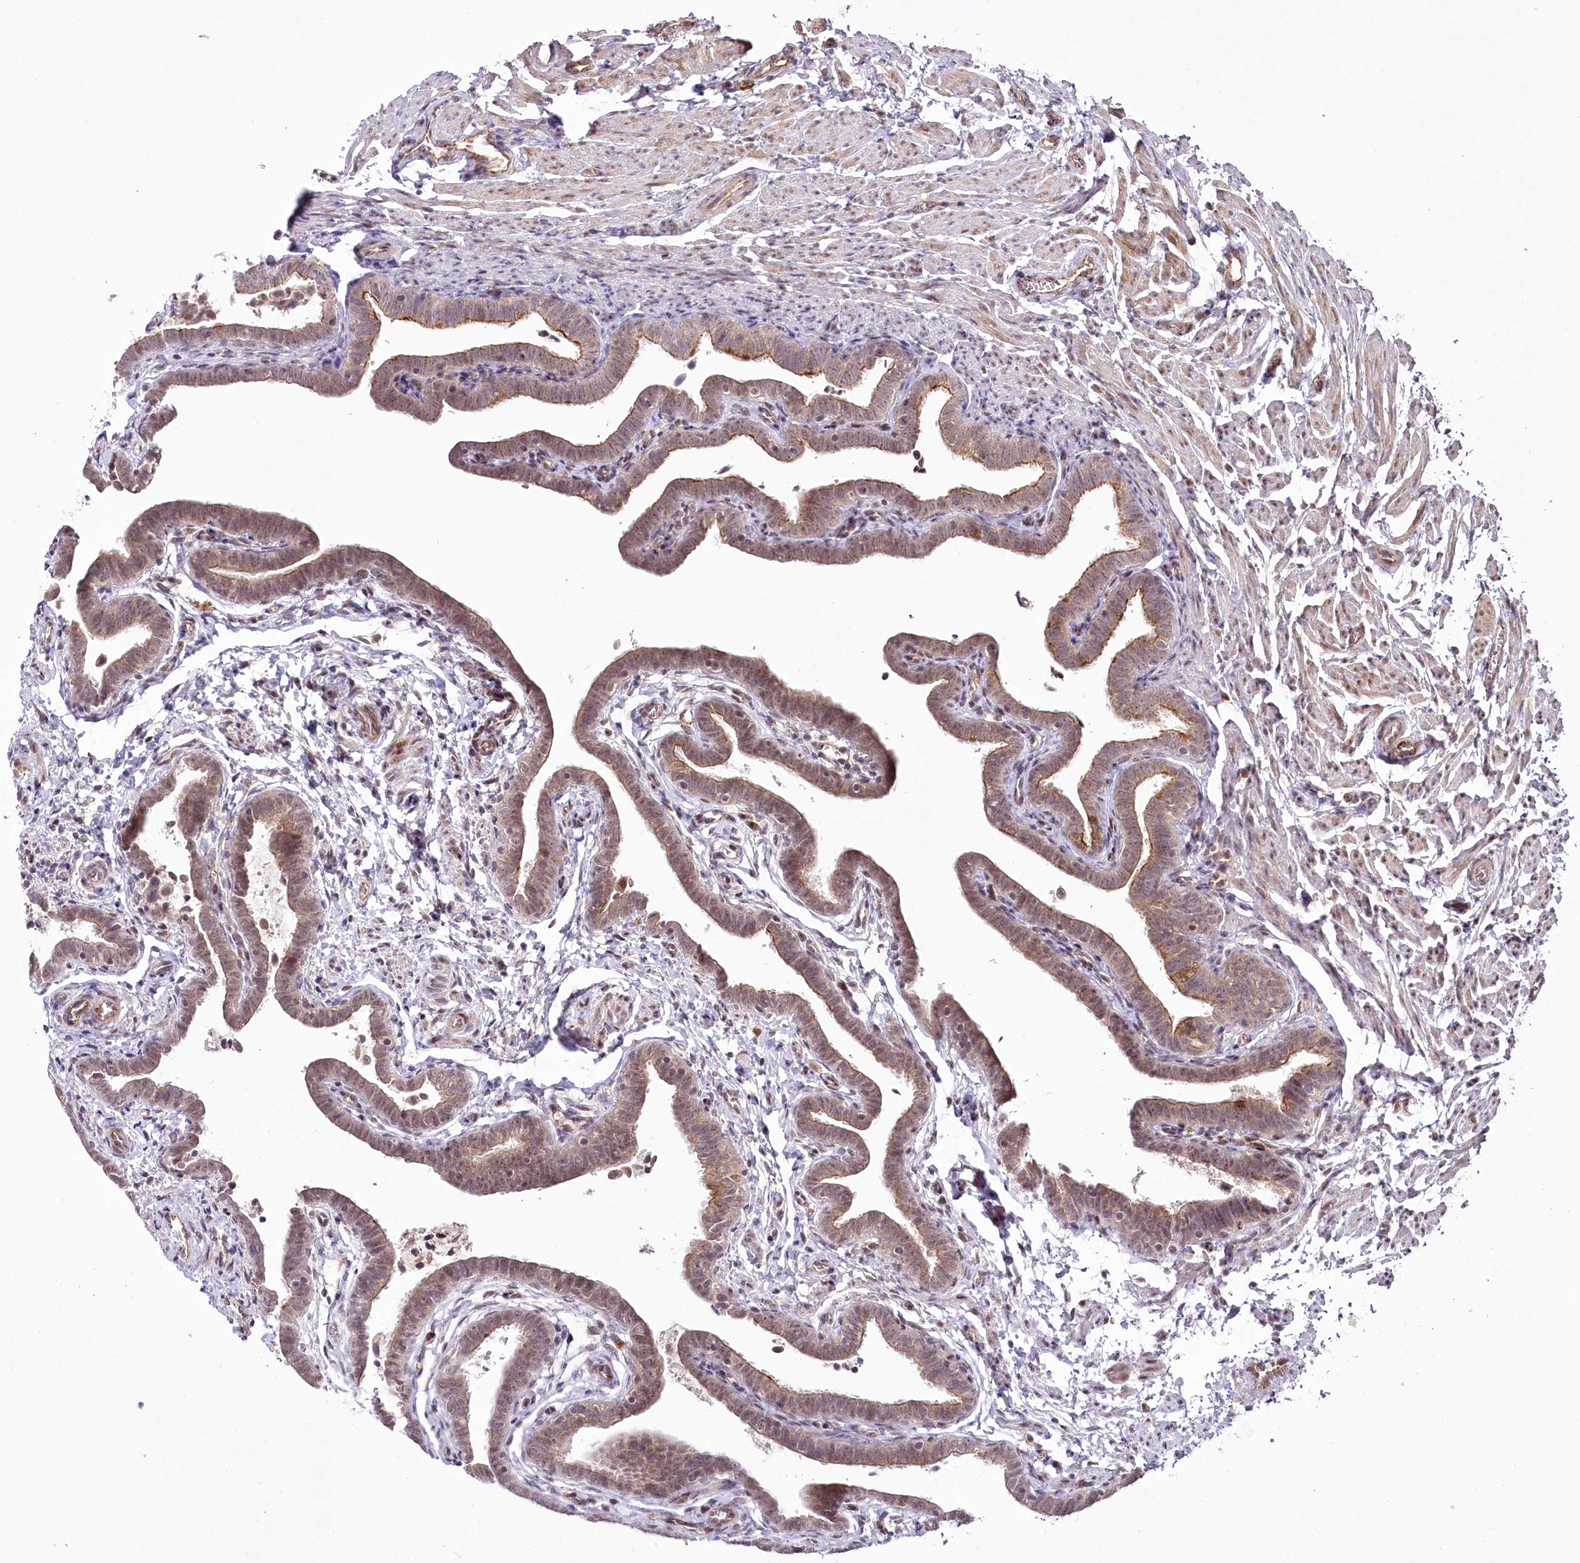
{"staining": {"intensity": "moderate", "quantity": "25%-75%", "location": "cytoplasmic/membranous,nuclear"}, "tissue": "fallopian tube", "cell_type": "Glandular cells", "image_type": "normal", "snomed": [{"axis": "morphology", "description": "Normal tissue, NOS"}, {"axis": "topography", "description": "Fallopian tube"}], "caption": "This histopathology image reveals IHC staining of normal human fallopian tube, with medium moderate cytoplasmic/membranous,nuclear expression in approximately 25%-75% of glandular cells.", "gene": "ALKBH8", "patient": {"sex": "female", "age": 36}}